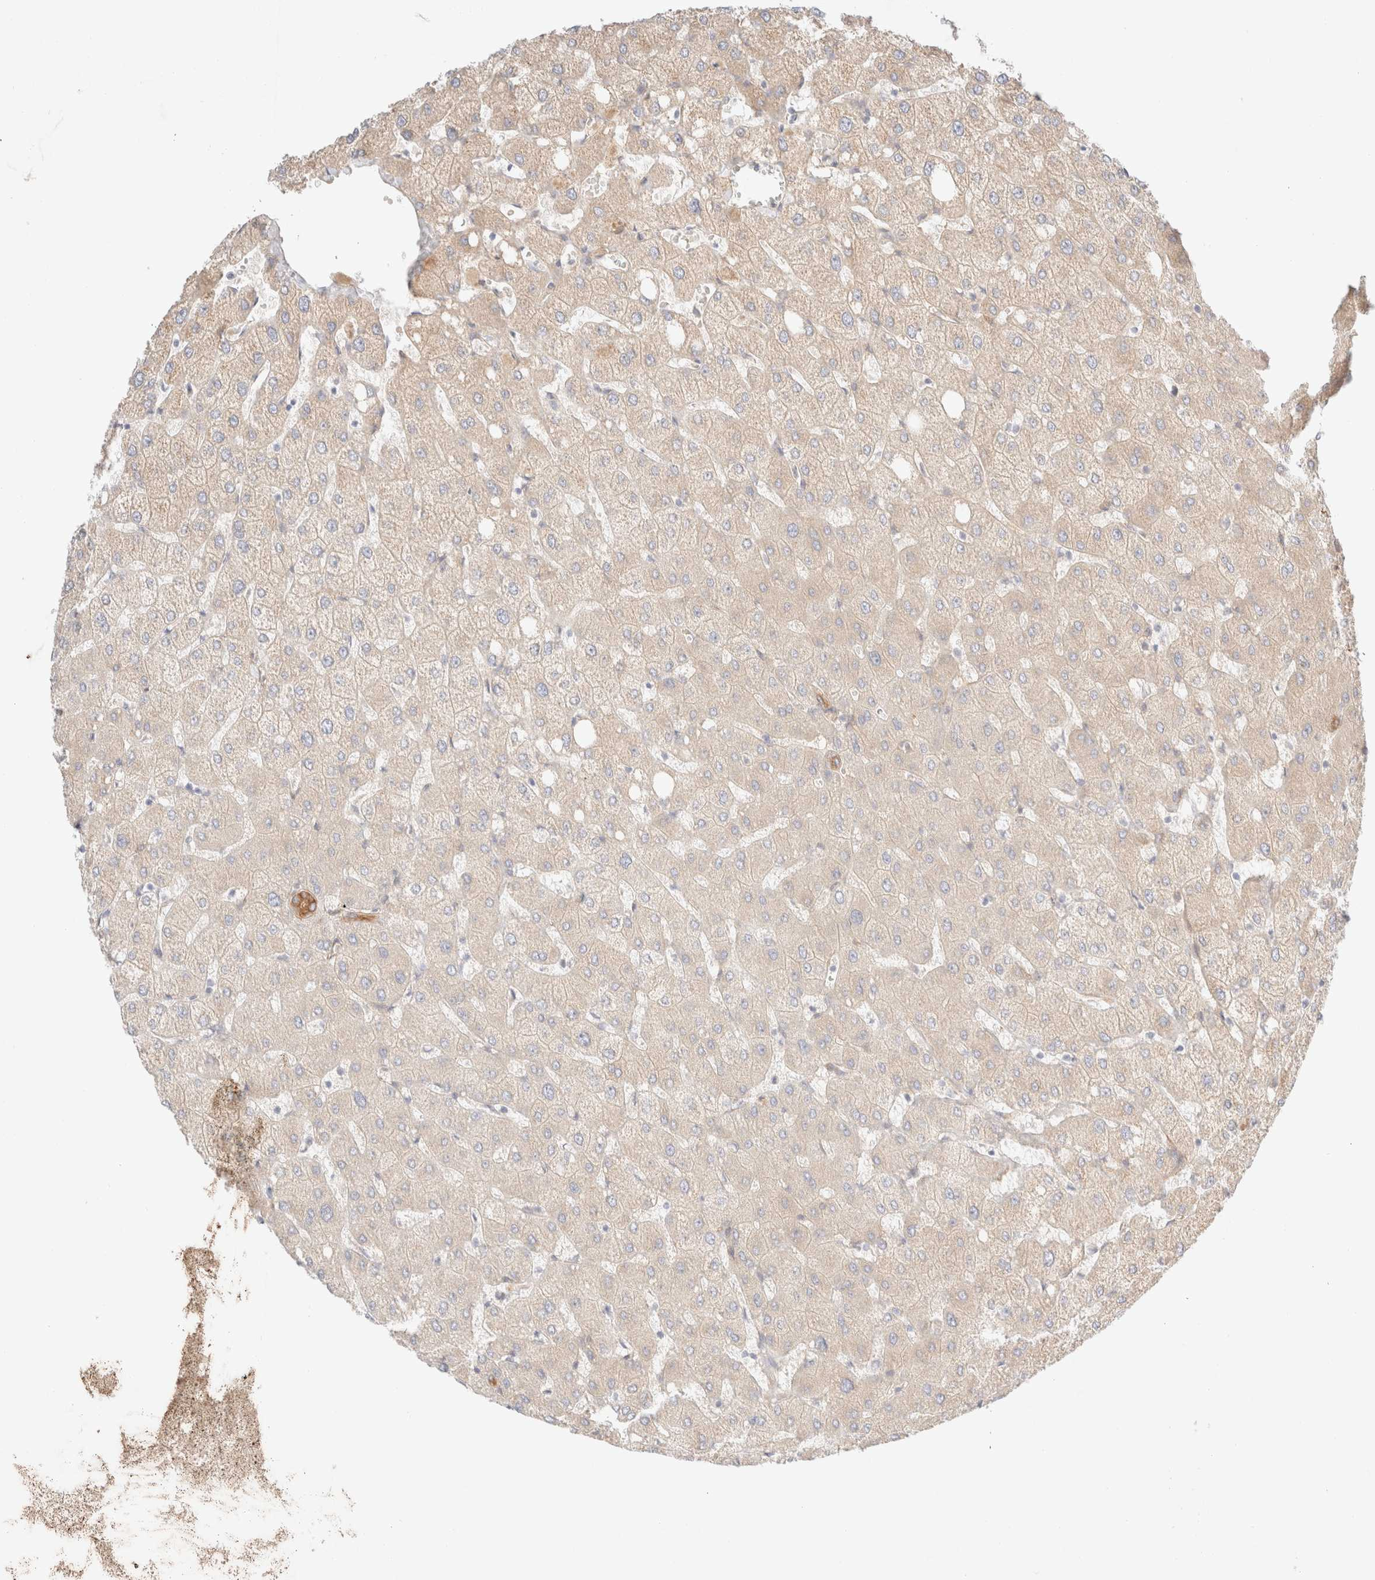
{"staining": {"intensity": "moderate", "quantity": ">75%", "location": "cytoplasmic/membranous"}, "tissue": "liver", "cell_type": "Cholangiocytes", "image_type": "normal", "snomed": [{"axis": "morphology", "description": "Normal tissue, NOS"}, {"axis": "topography", "description": "Liver"}], "caption": "A brown stain labels moderate cytoplasmic/membranous positivity of a protein in cholangiocytes of normal liver. (DAB (3,3'-diaminobenzidine) IHC with brightfield microscopy, high magnification).", "gene": "NIBAN2", "patient": {"sex": "female", "age": 54}}